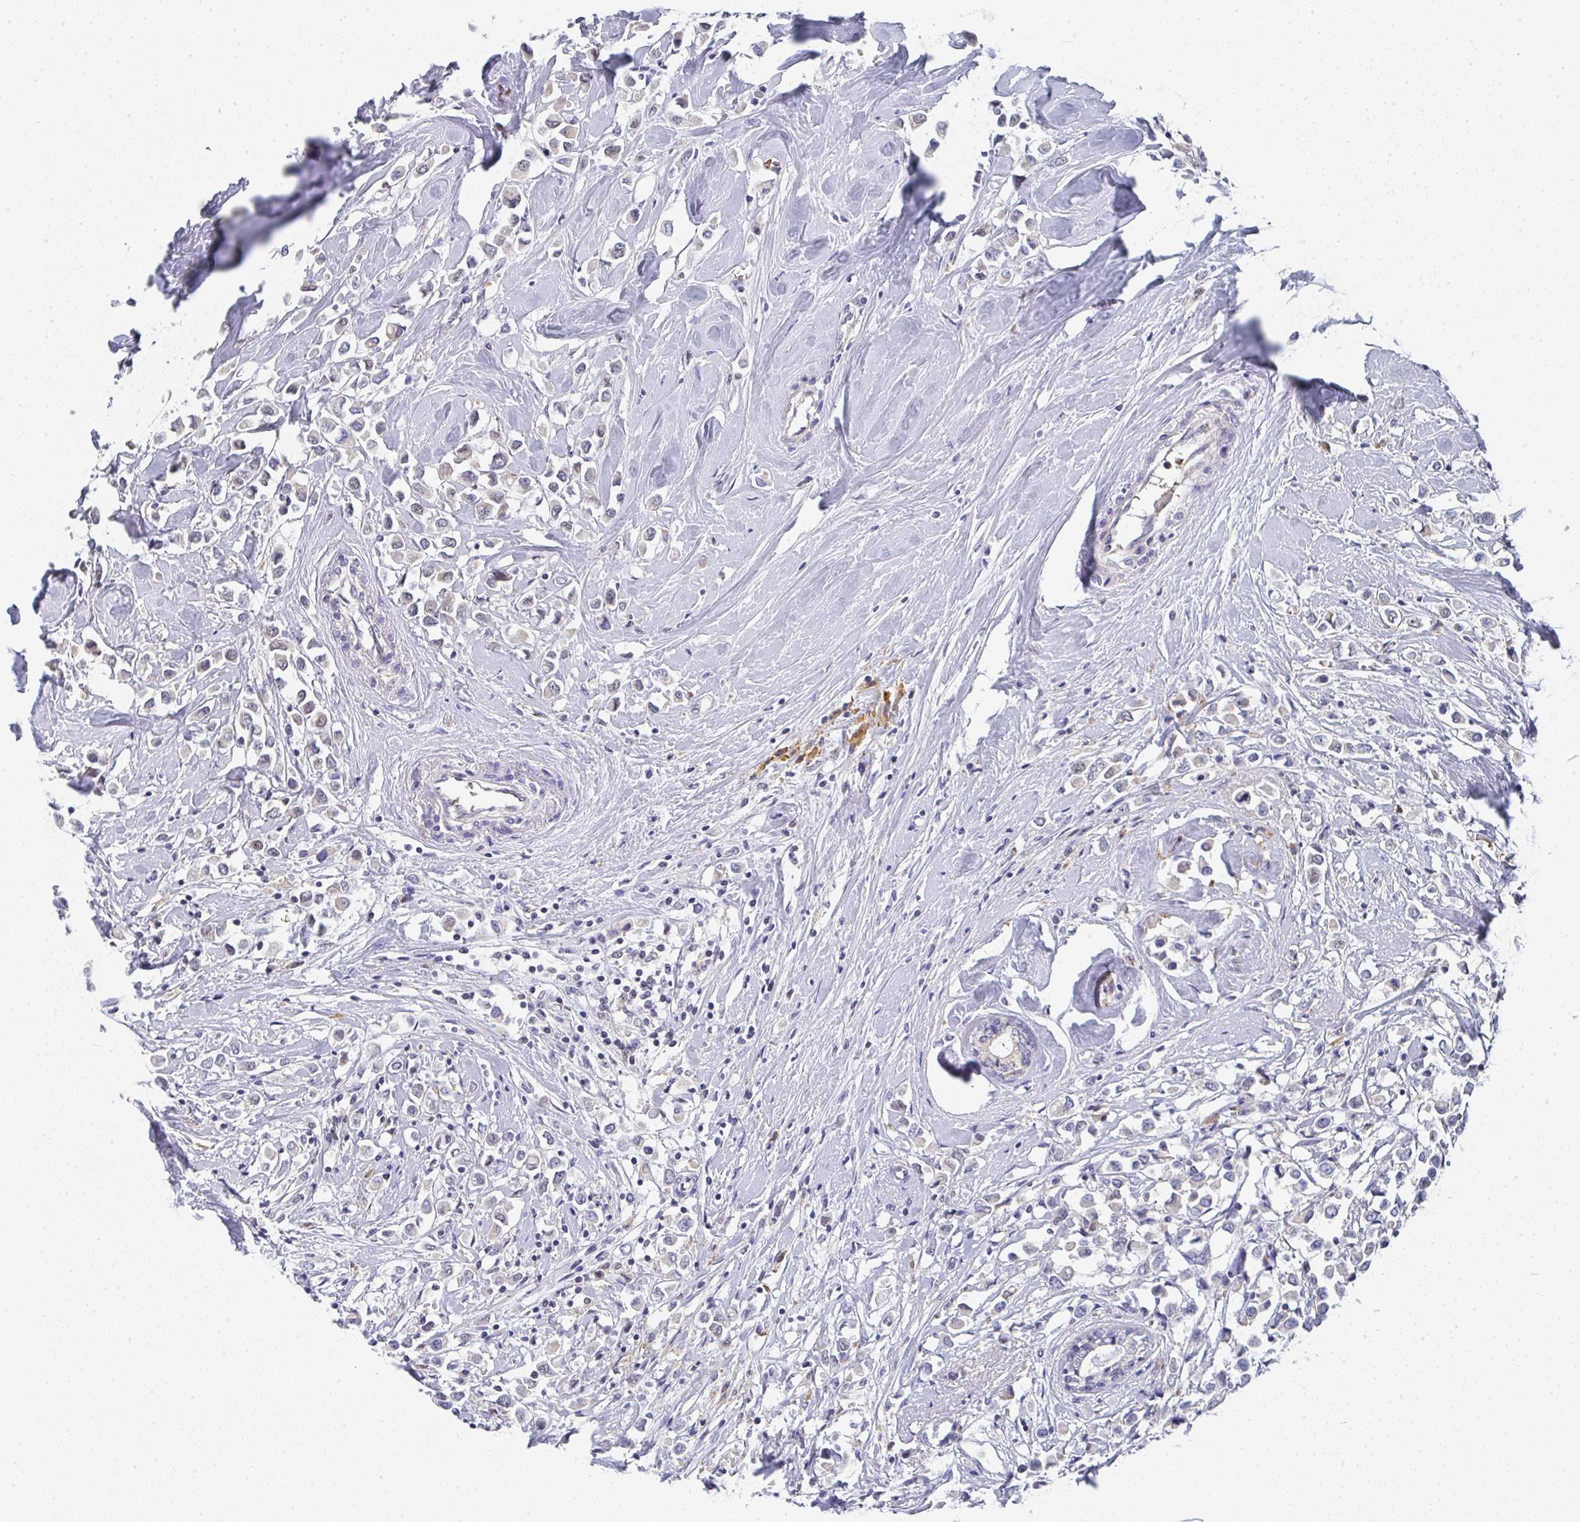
{"staining": {"intensity": "negative", "quantity": "none", "location": "none"}, "tissue": "breast cancer", "cell_type": "Tumor cells", "image_type": "cancer", "snomed": [{"axis": "morphology", "description": "Duct carcinoma"}, {"axis": "topography", "description": "Breast"}], "caption": "A photomicrograph of human breast cancer (invasive ductal carcinoma) is negative for staining in tumor cells.", "gene": "NCF1", "patient": {"sex": "female", "age": 61}}